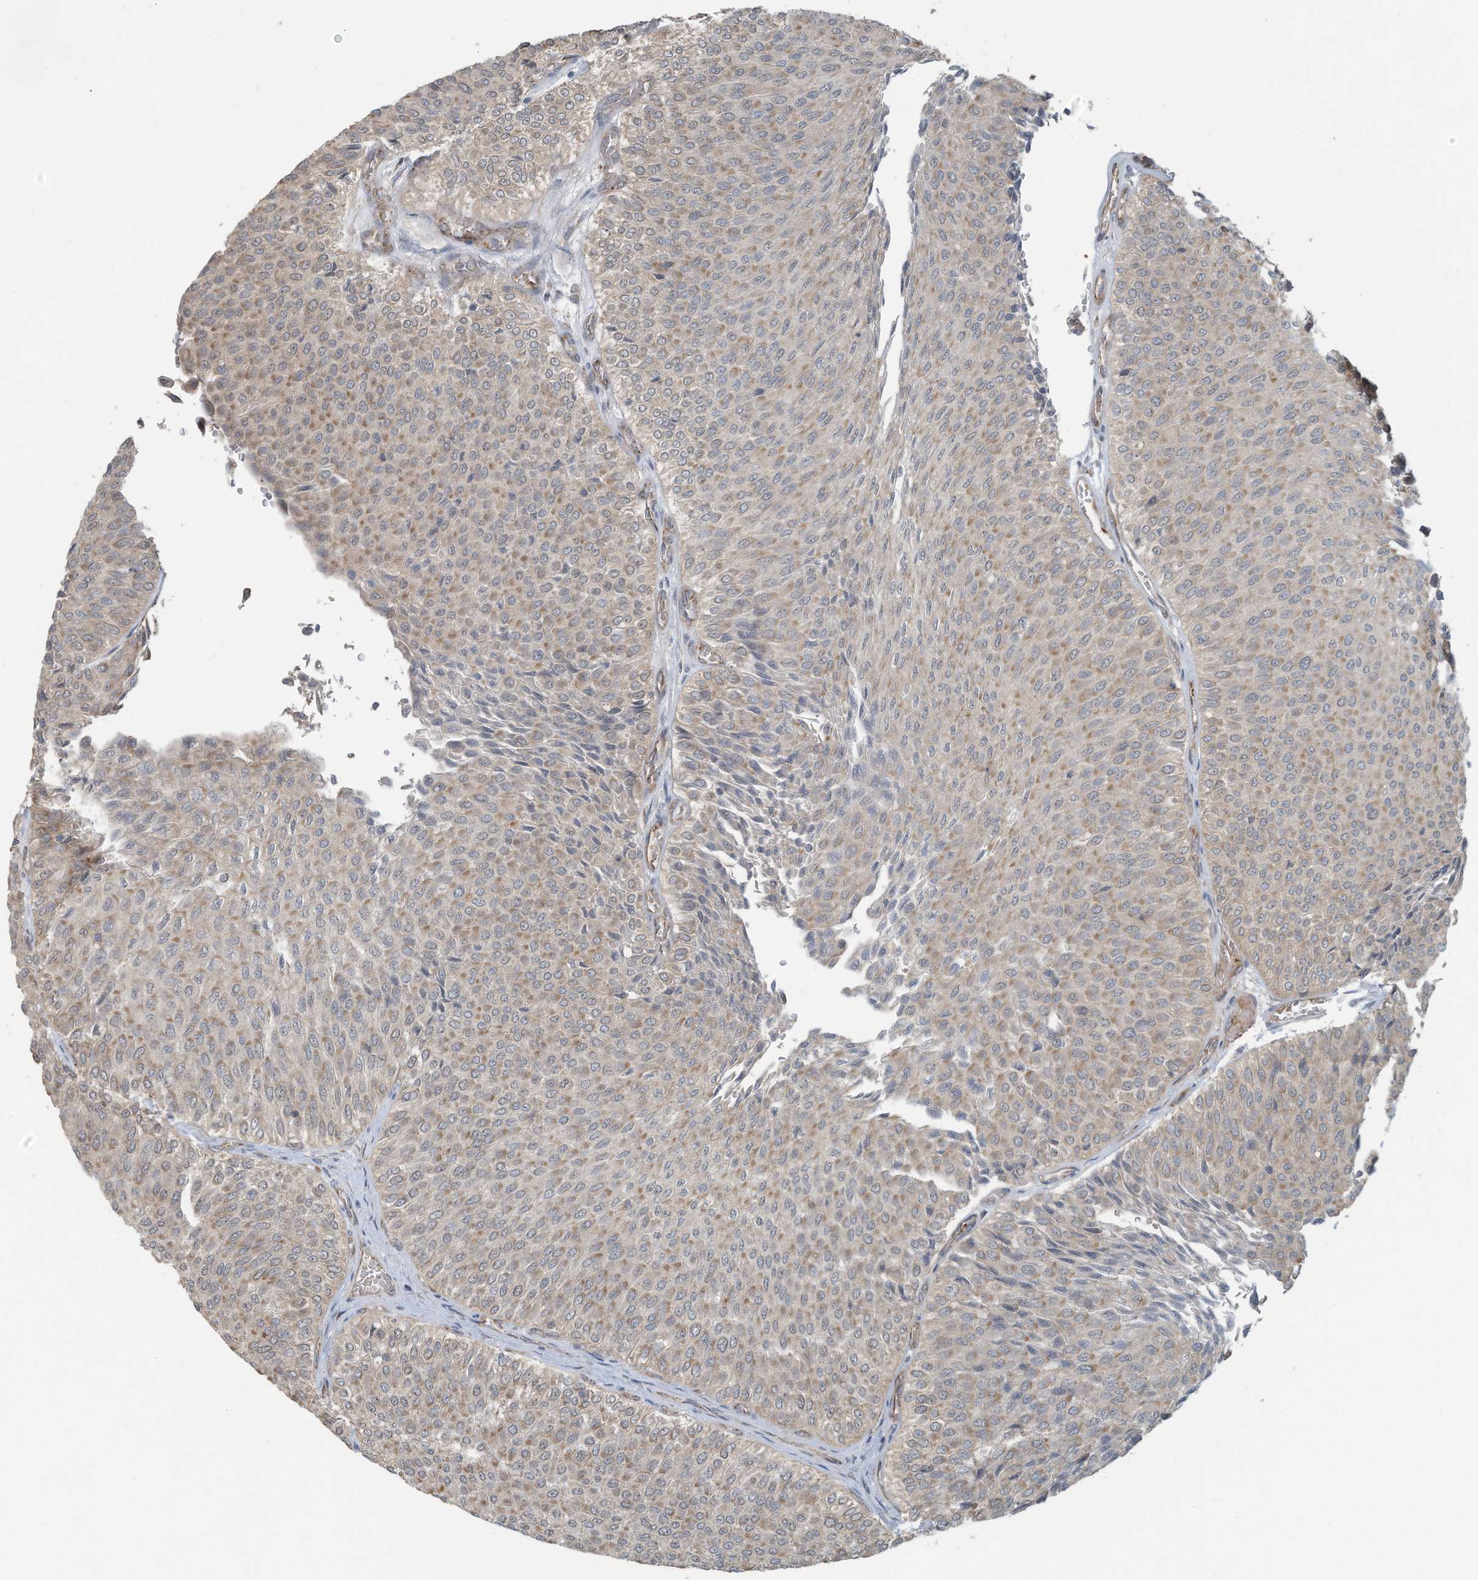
{"staining": {"intensity": "weak", "quantity": "25%-75%", "location": "cytoplasmic/membranous"}, "tissue": "urothelial cancer", "cell_type": "Tumor cells", "image_type": "cancer", "snomed": [{"axis": "morphology", "description": "Urothelial carcinoma, Low grade"}, {"axis": "topography", "description": "Urinary bladder"}], "caption": "Urothelial cancer stained for a protein (brown) shows weak cytoplasmic/membranous positive expression in approximately 25%-75% of tumor cells.", "gene": "ERI2", "patient": {"sex": "male", "age": 78}}